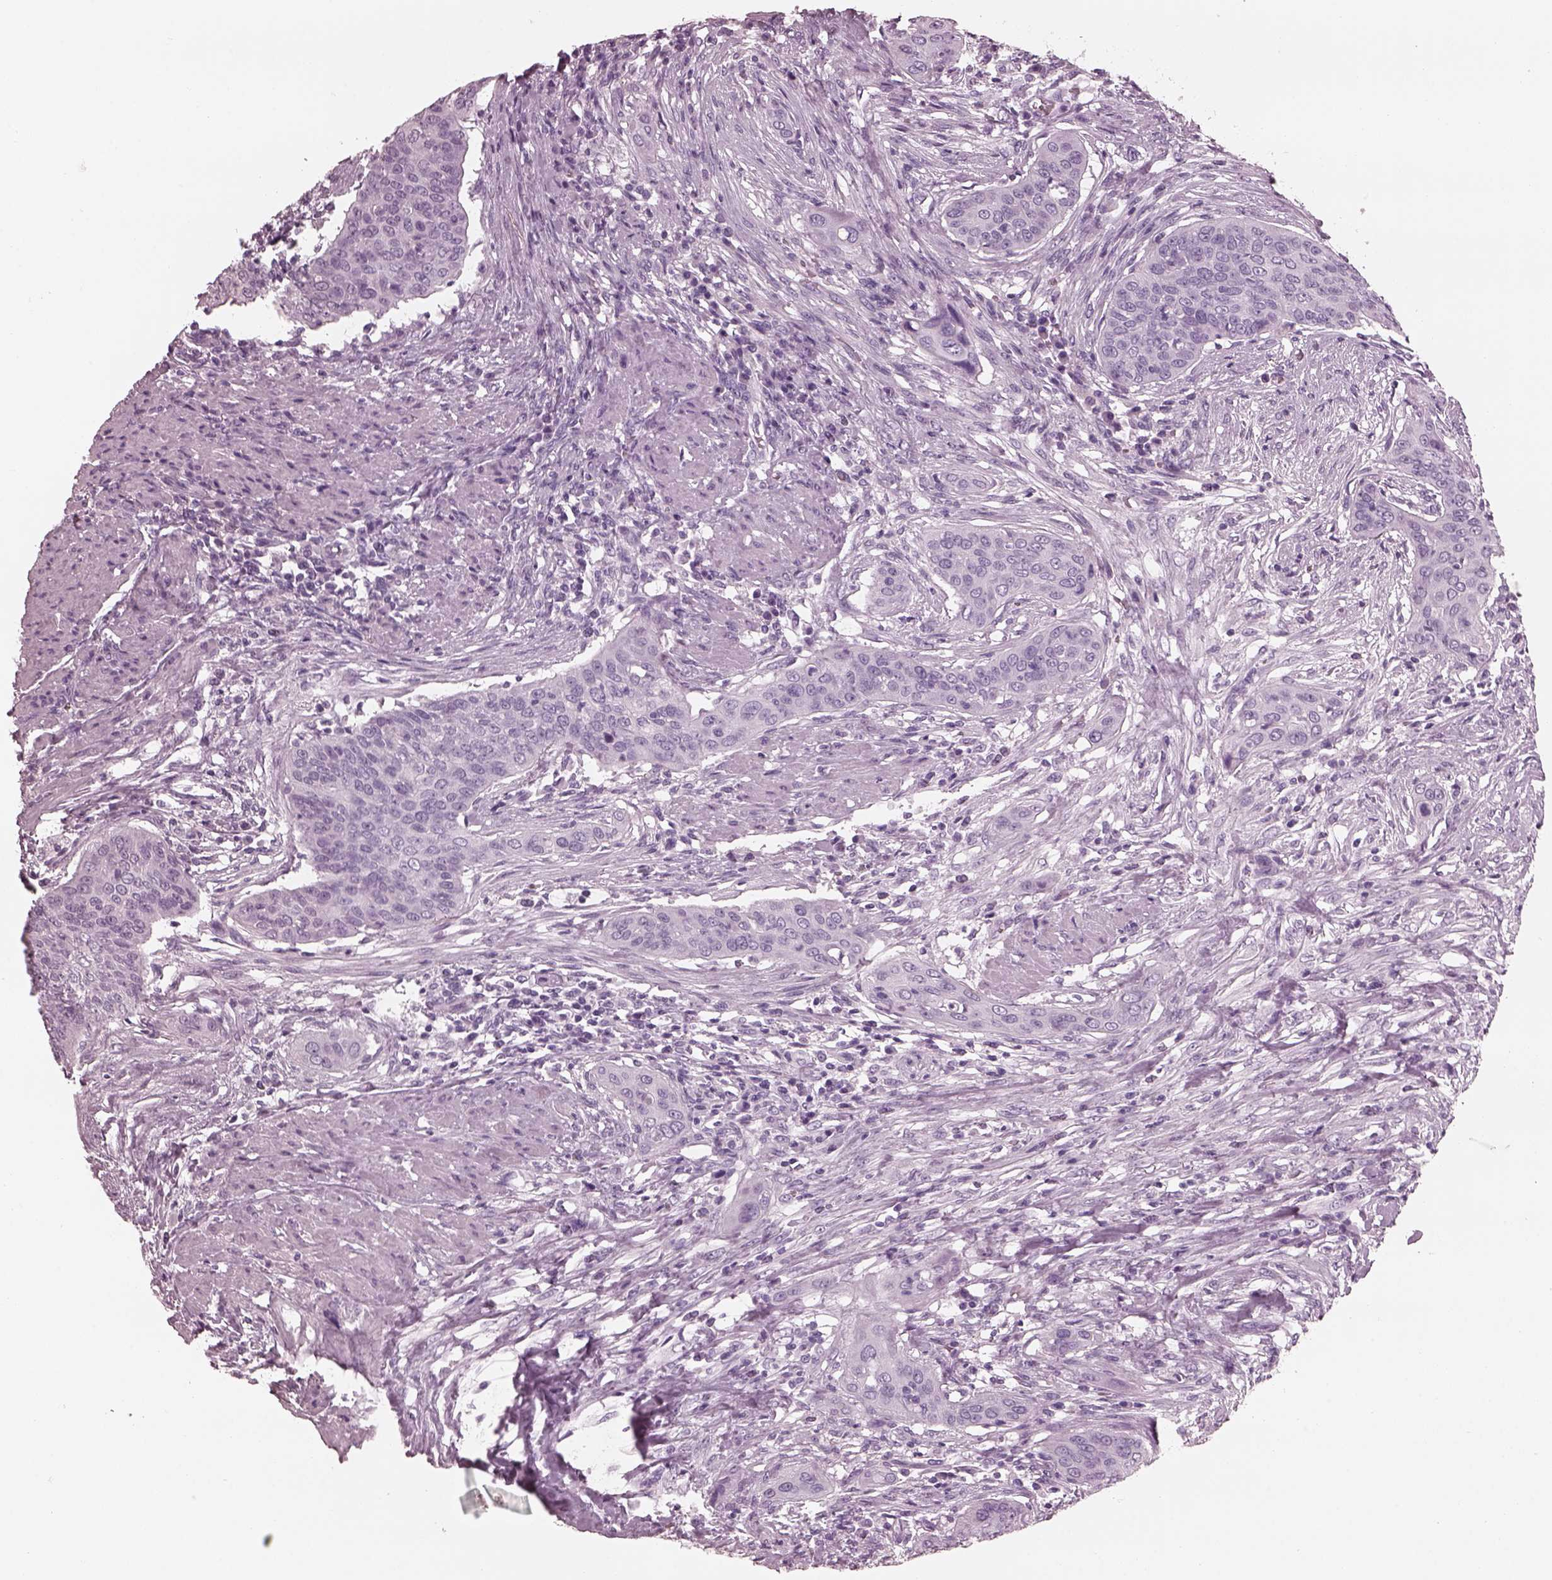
{"staining": {"intensity": "negative", "quantity": "none", "location": "none"}, "tissue": "urothelial cancer", "cell_type": "Tumor cells", "image_type": "cancer", "snomed": [{"axis": "morphology", "description": "Urothelial carcinoma, High grade"}, {"axis": "topography", "description": "Urinary bladder"}], "caption": "Tumor cells show no significant positivity in urothelial cancer.", "gene": "FABP9", "patient": {"sex": "male", "age": 82}}